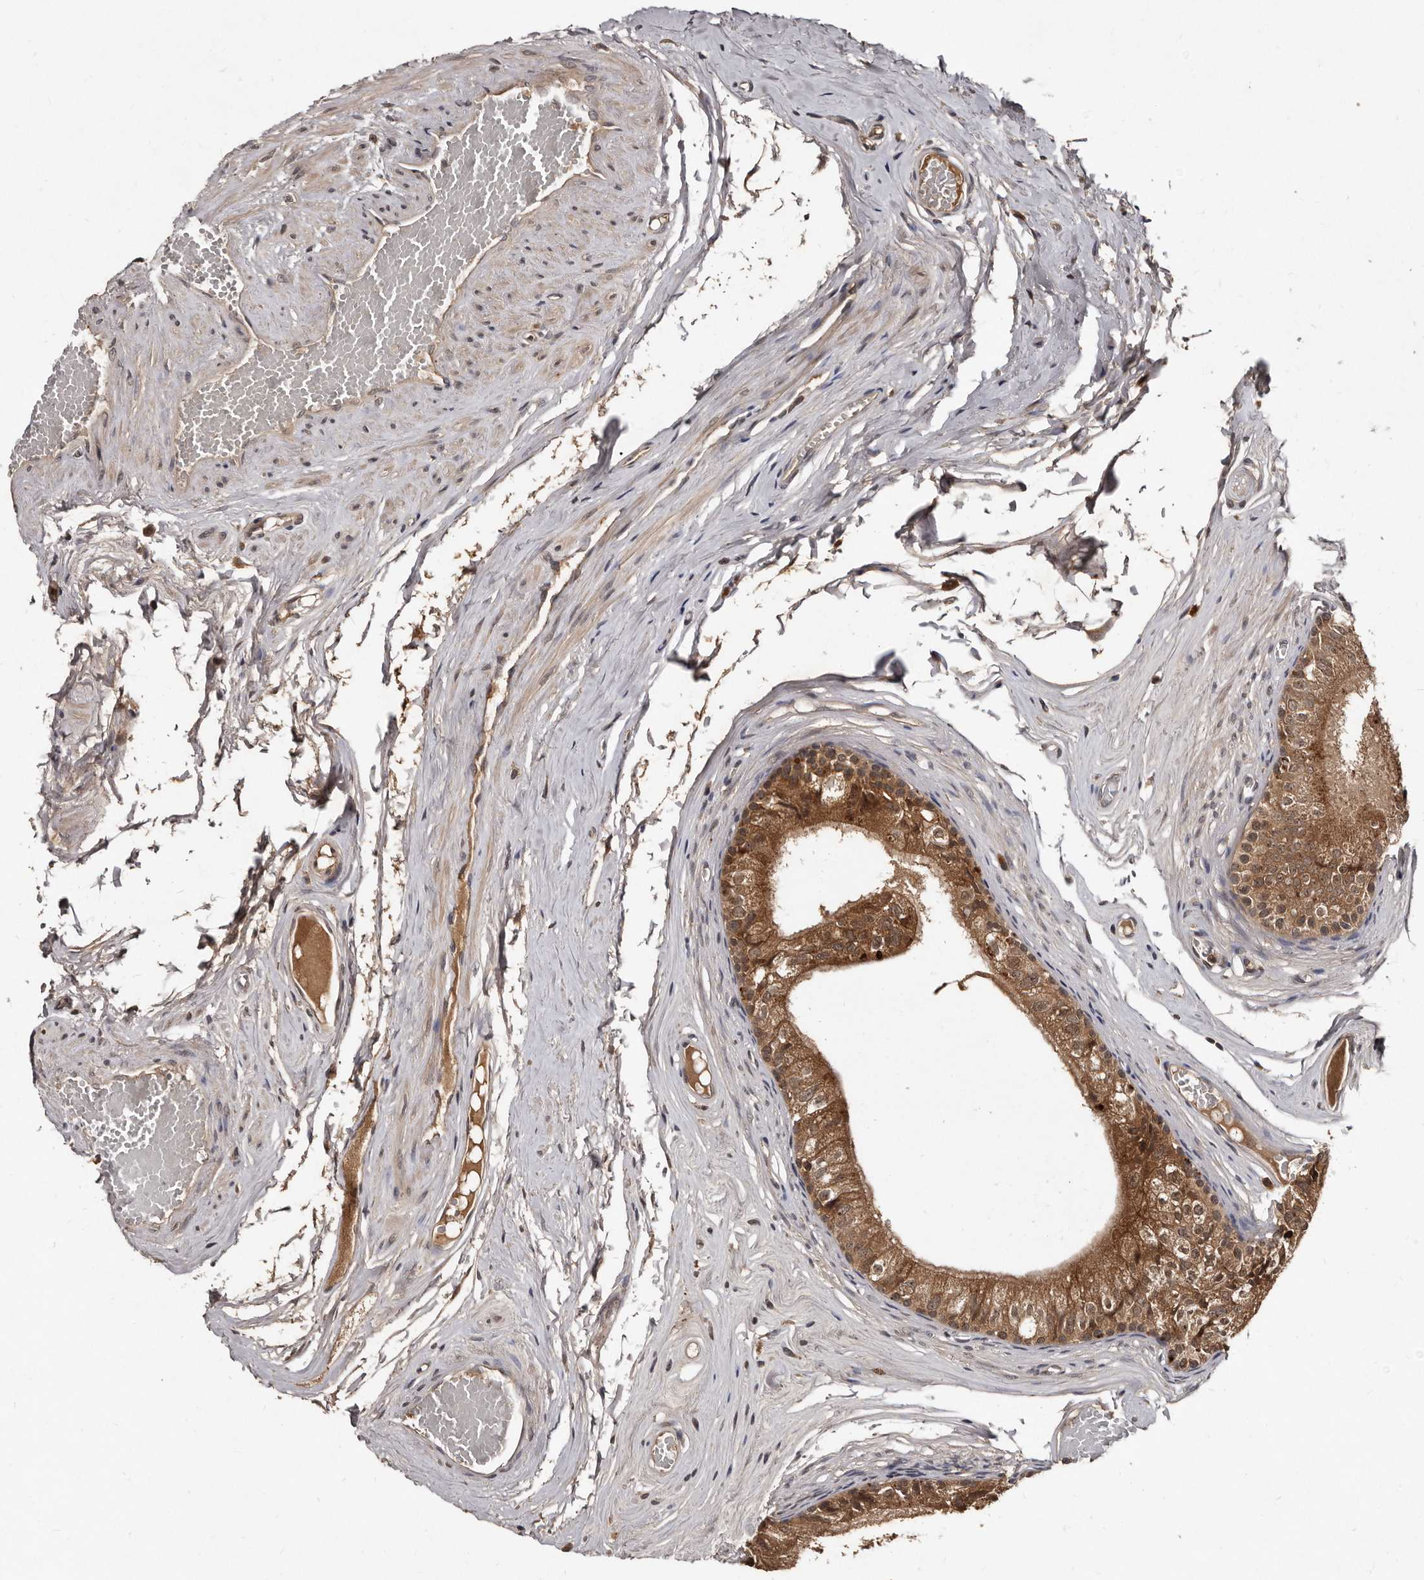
{"staining": {"intensity": "moderate", "quantity": ">75%", "location": "cytoplasmic/membranous"}, "tissue": "epididymis", "cell_type": "Glandular cells", "image_type": "normal", "snomed": [{"axis": "morphology", "description": "Normal tissue, NOS"}, {"axis": "topography", "description": "Epididymis"}], "caption": "High-power microscopy captured an immunohistochemistry photomicrograph of benign epididymis, revealing moderate cytoplasmic/membranous positivity in approximately >75% of glandular cells.", "gene": "PMVK", "patient": {"sex": "male", "age": 79}}